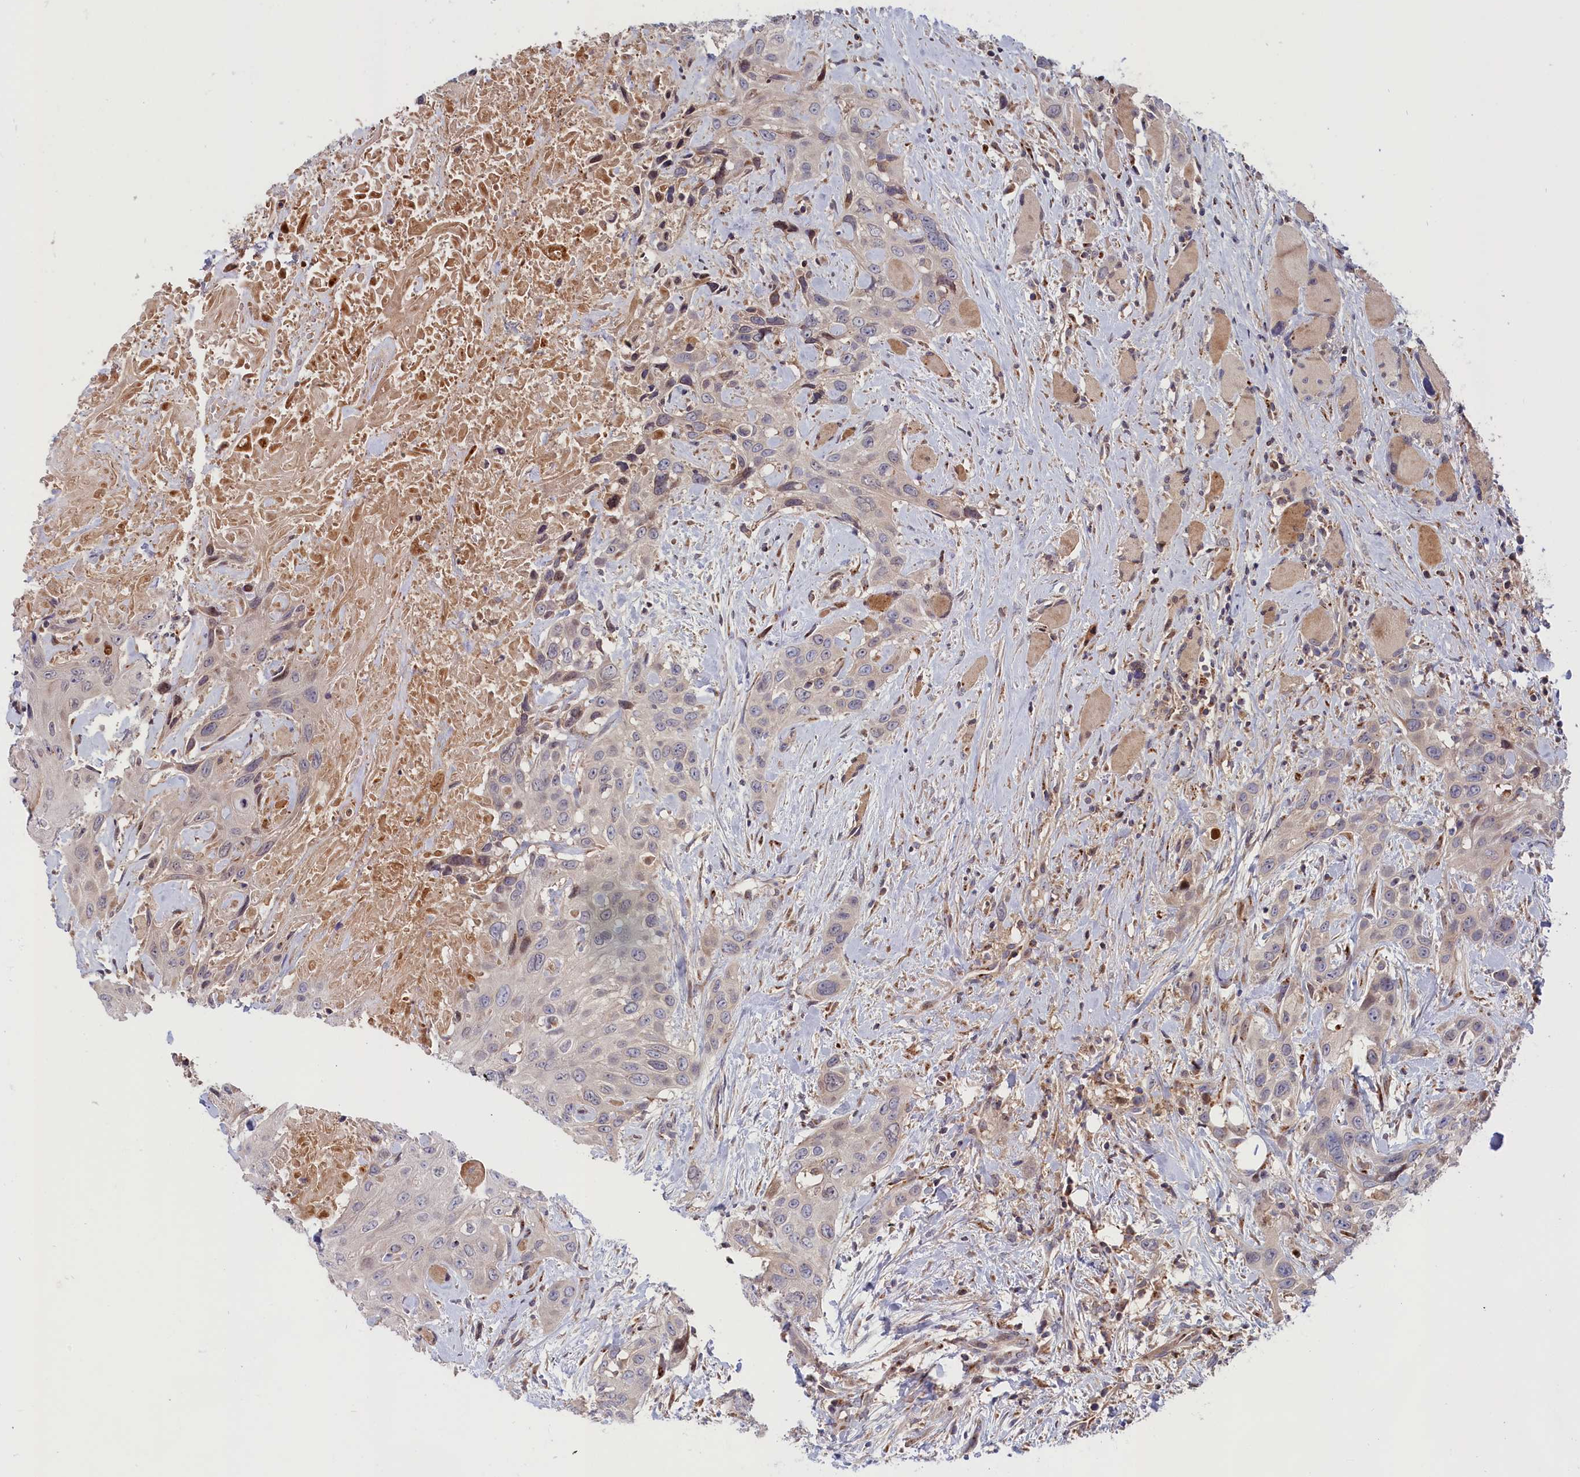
{"staining": {"intensity": "negative", "quantity": "none", "location": "none"}, "tissue": "head and neck cancer", "cell_type": "Tumor cells", "image_type": "cancer", "snomed": [{"axis": "morphology", "description": "Squamous cell carcinoma, NOS"}, {"axis": "topography", "description": "Head-Neck"}], "caption": "The photomicrograph shows no significant expression in tumor cells of head and neck cancer.", "gene": "CHST12", "patient": {"sex": "male", "age": 81}}